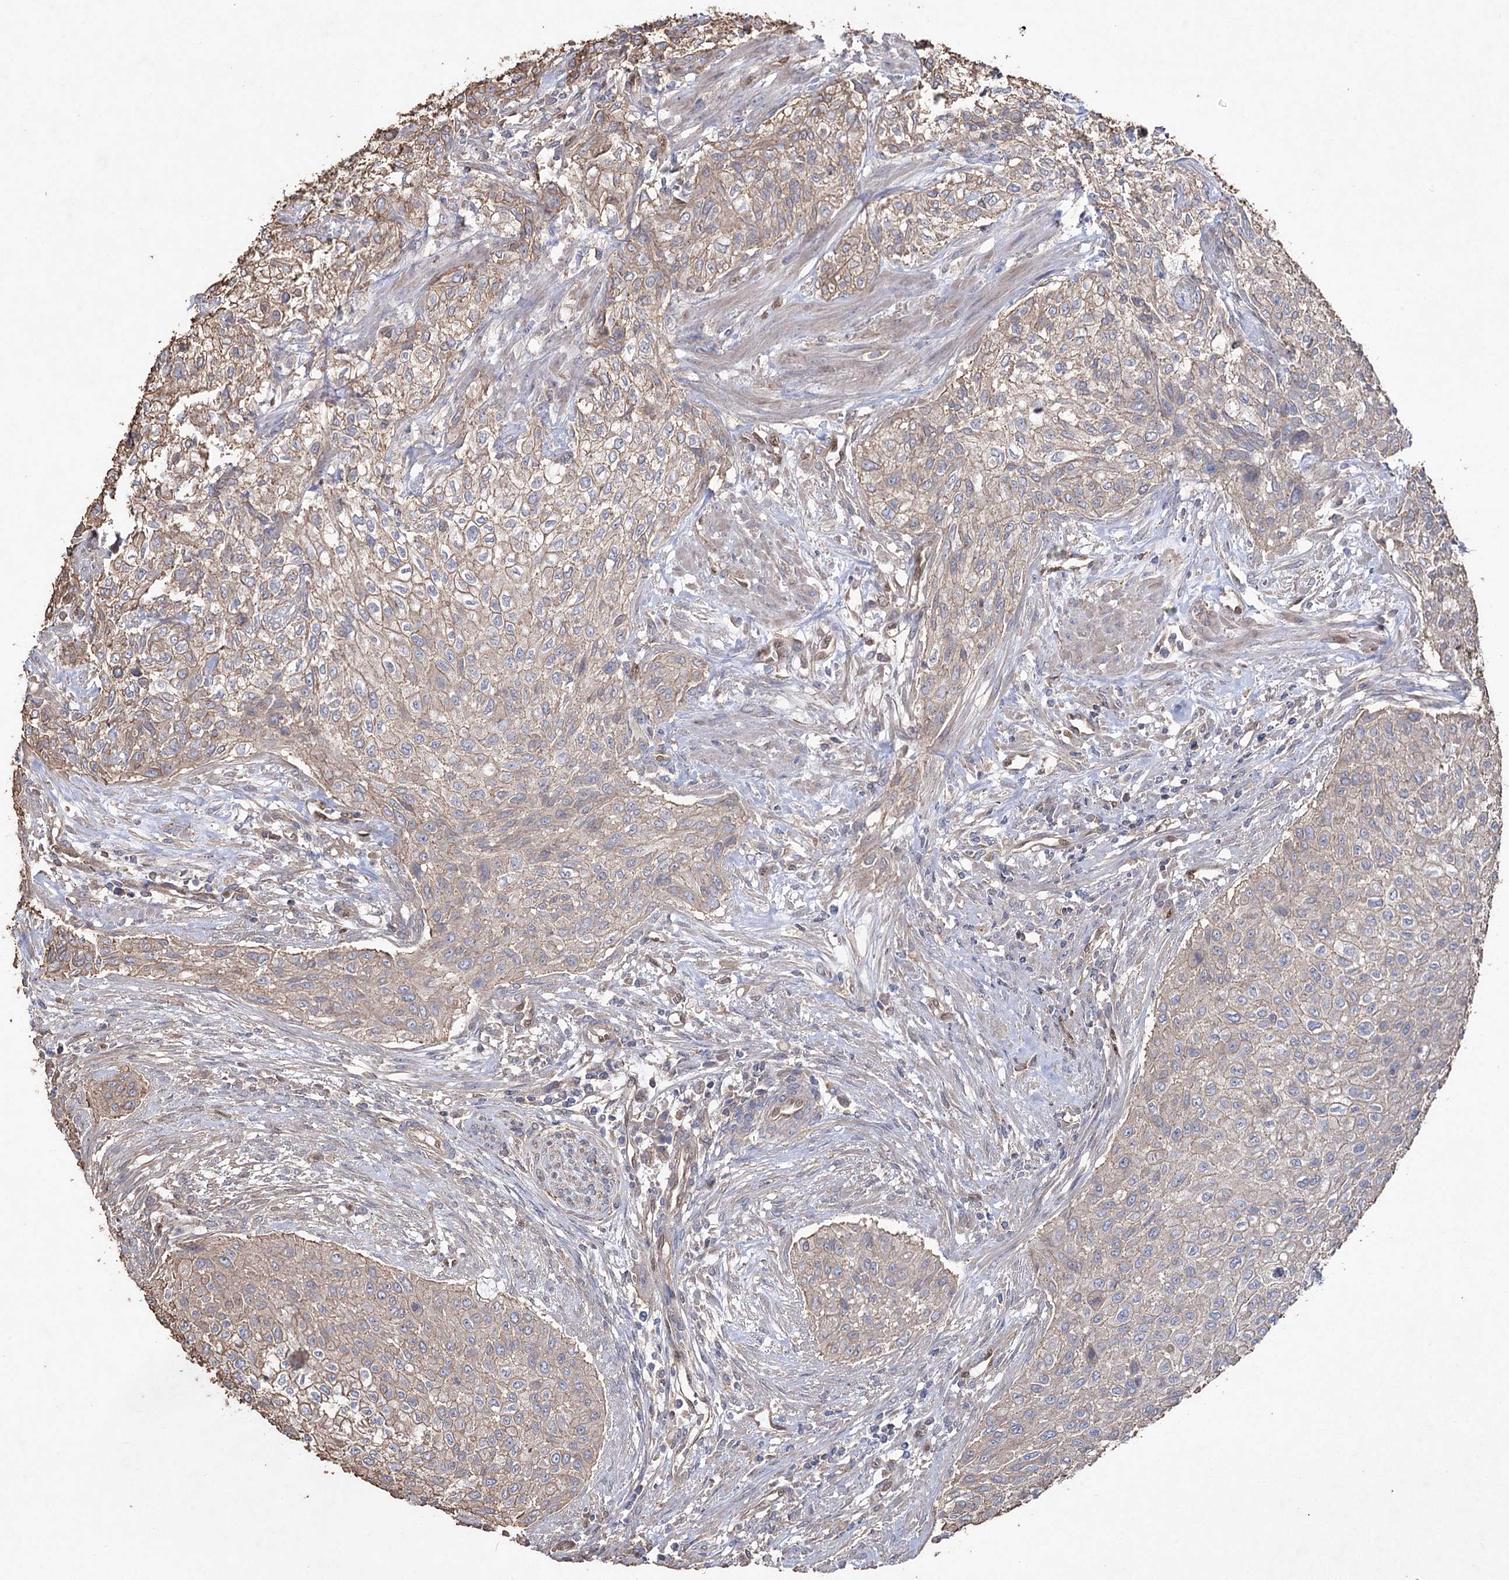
{"staining": {"intensity": "moderate", "quantity": "25%-75%", "location": "cytoplasmic/membranous"}, "tissue": "urothelial cancer", "cell_type": "Tumor cells", "image_type": "cancer", "snomed": [{"axis": "morphology", "description": "Urothelial carcinoma, High grade"}, {"axis": "topography", "description": "Urinary bladder"}], "caption": "Immunohistochemistry staining of urothelial carcinoma (high-grade), which reveals medium levels of moderate cytoplasmic/membranous staining in about 25%-75% of tumor cells indicating moderate cytoplasmic/membranous protein staining. The staining was performed using DAB (brown) for protein detection and nuclei were counterstained in hematoxylin (blue).", "gene": "FAM13B", "patient": {"sex": "male", "age": 35}}